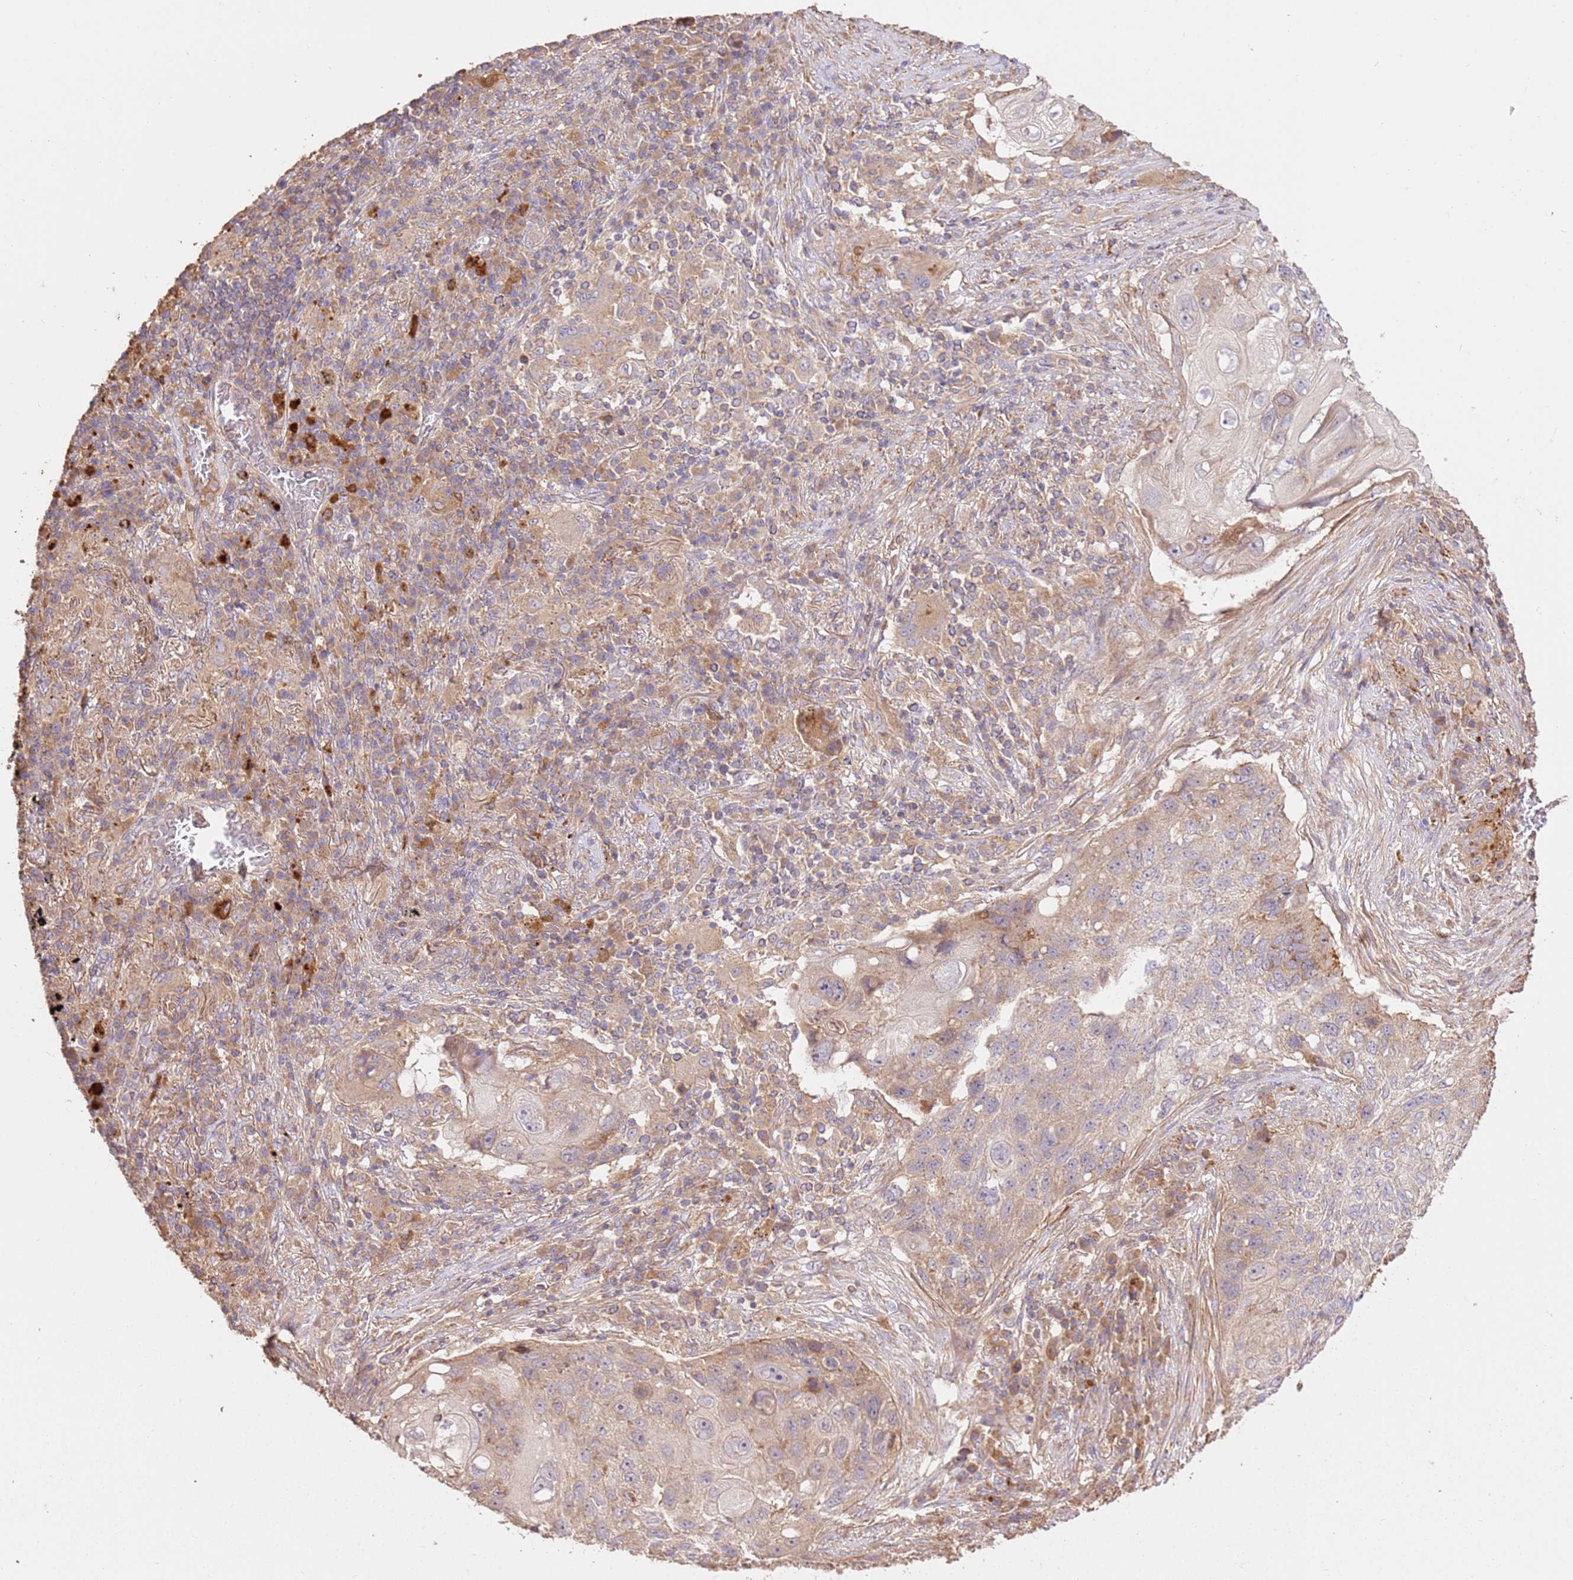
{"staining": {"intensity": "weak", "quantity": "25%-75%", "location": "cytoplasmic/membranous"}, "tissue": "lung cancer", "cell_type": "Tumor cells", "image_type": "cancer", "snomed": [{"axis": "morphology", "description": "Squamous cell carcinoma, NOS"}, {"axis": "topography", "description": "Lung"}], "caption": "This micrograph shows immunohistochemistry (IHC) staining of lung cancer, with low weak cytoplasmic/membranous expression in about 25%-75% of tumor cells.", "gene": "CEP55", "patient": {"sex": "female", "age": 63}}